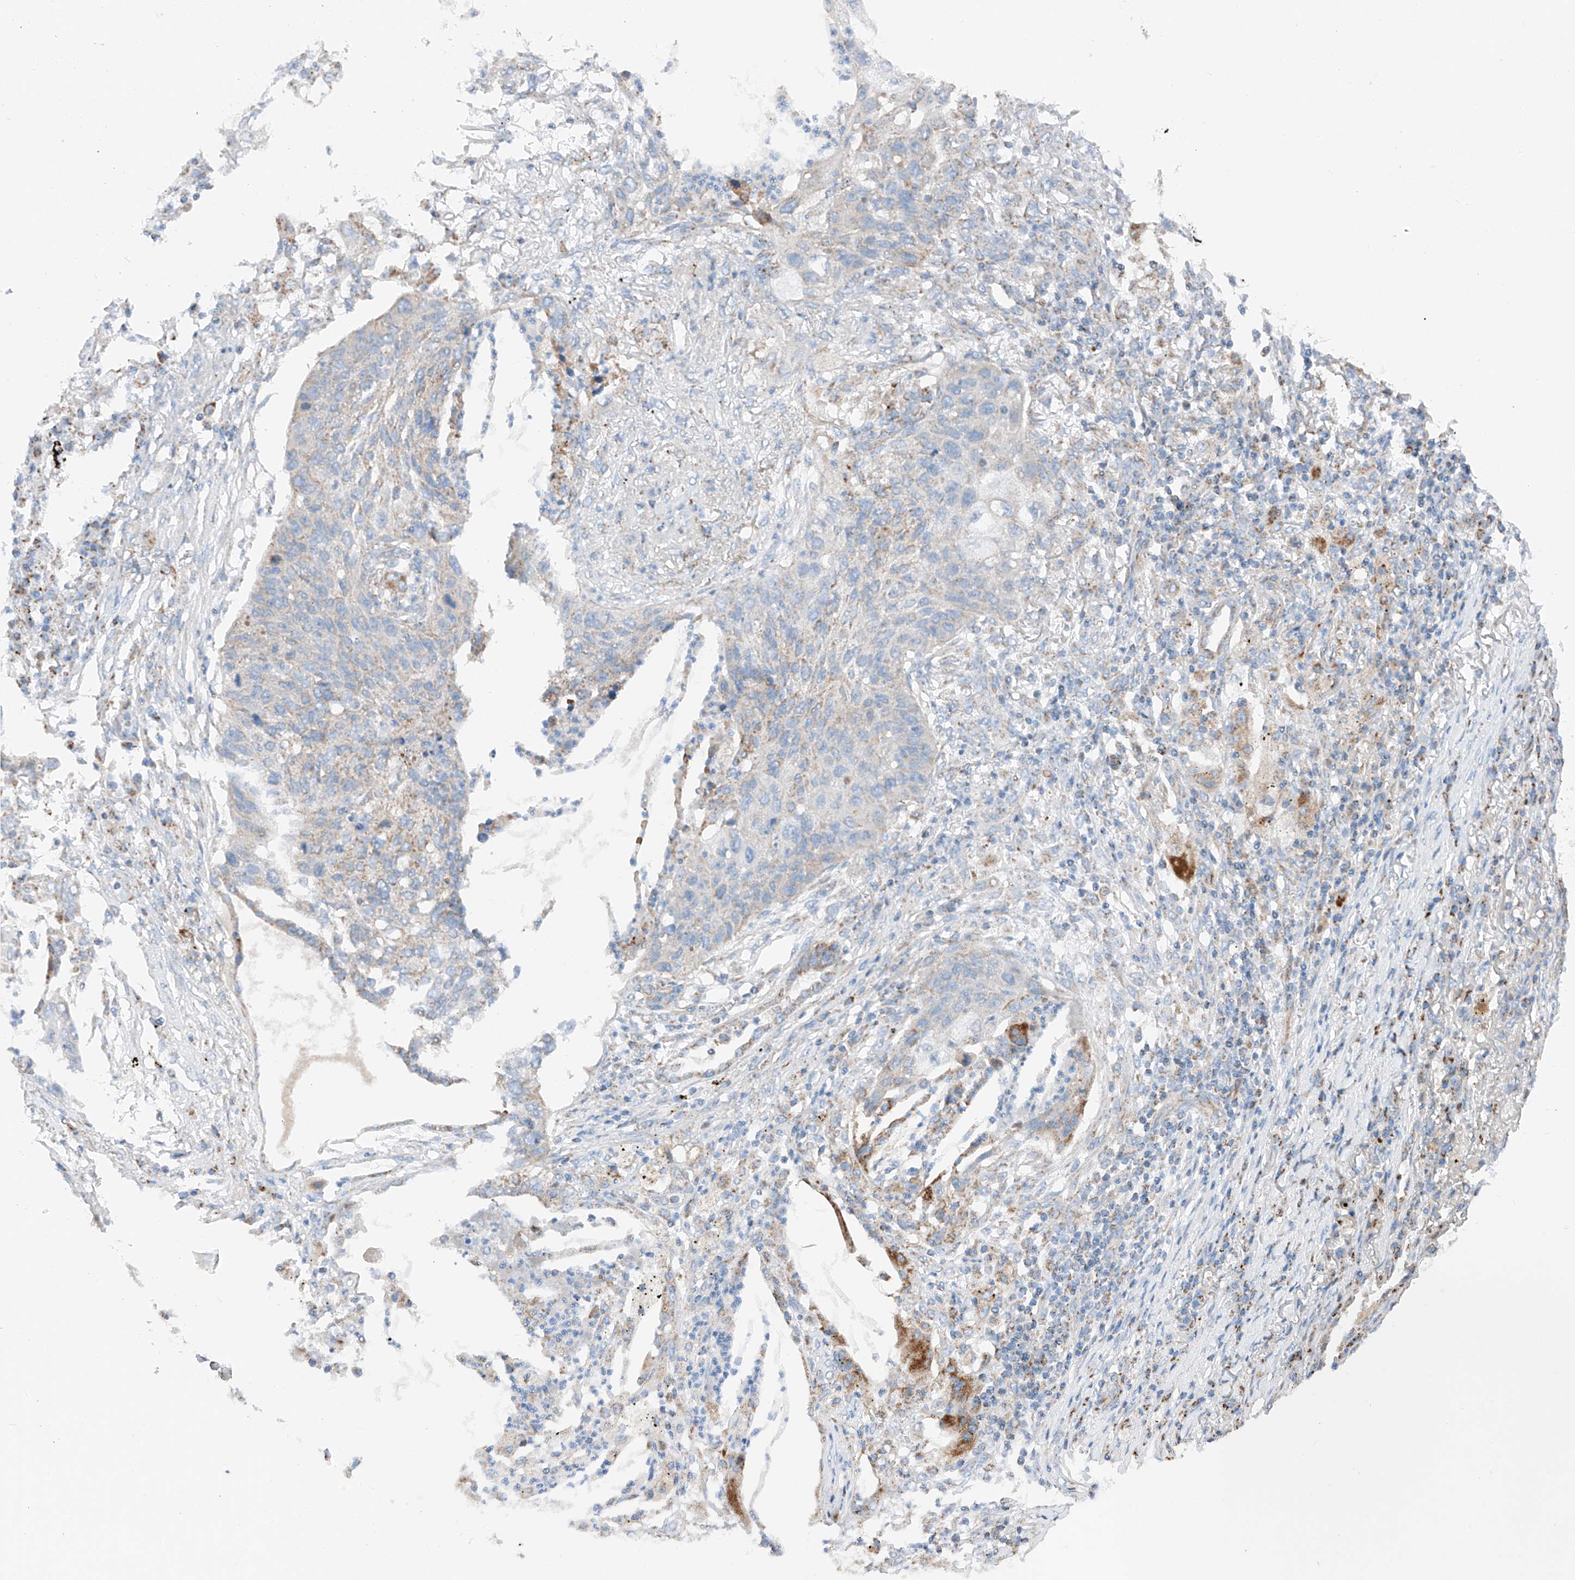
{"staining": {"intensity": "moderate", "quantity": "<25%", "location": "cytoplasmic/membranous"}, "tissue": "lung cancer", "cell_type": "Tumor cells", "image_type": "cancer", "snomed": [{"axis": "morphology", "description": "Squamous cell carcinoma, NOS"}, {"axis": "topography", "description": "Lung"}], "caption": "An IHC photomicrograph of tumor tissue is shown. Protein staining in brown labels moderate cytoplasmic/membranous positivity in lung cancer (squamous cell carcinoma) within tumor cells. (Stains: DAB in brown, nuclei in blue, Microscopy: brightfield microscopy at high magnification).", "gene": "MRAP", "patient": {"sex": "female", "age": 63}}